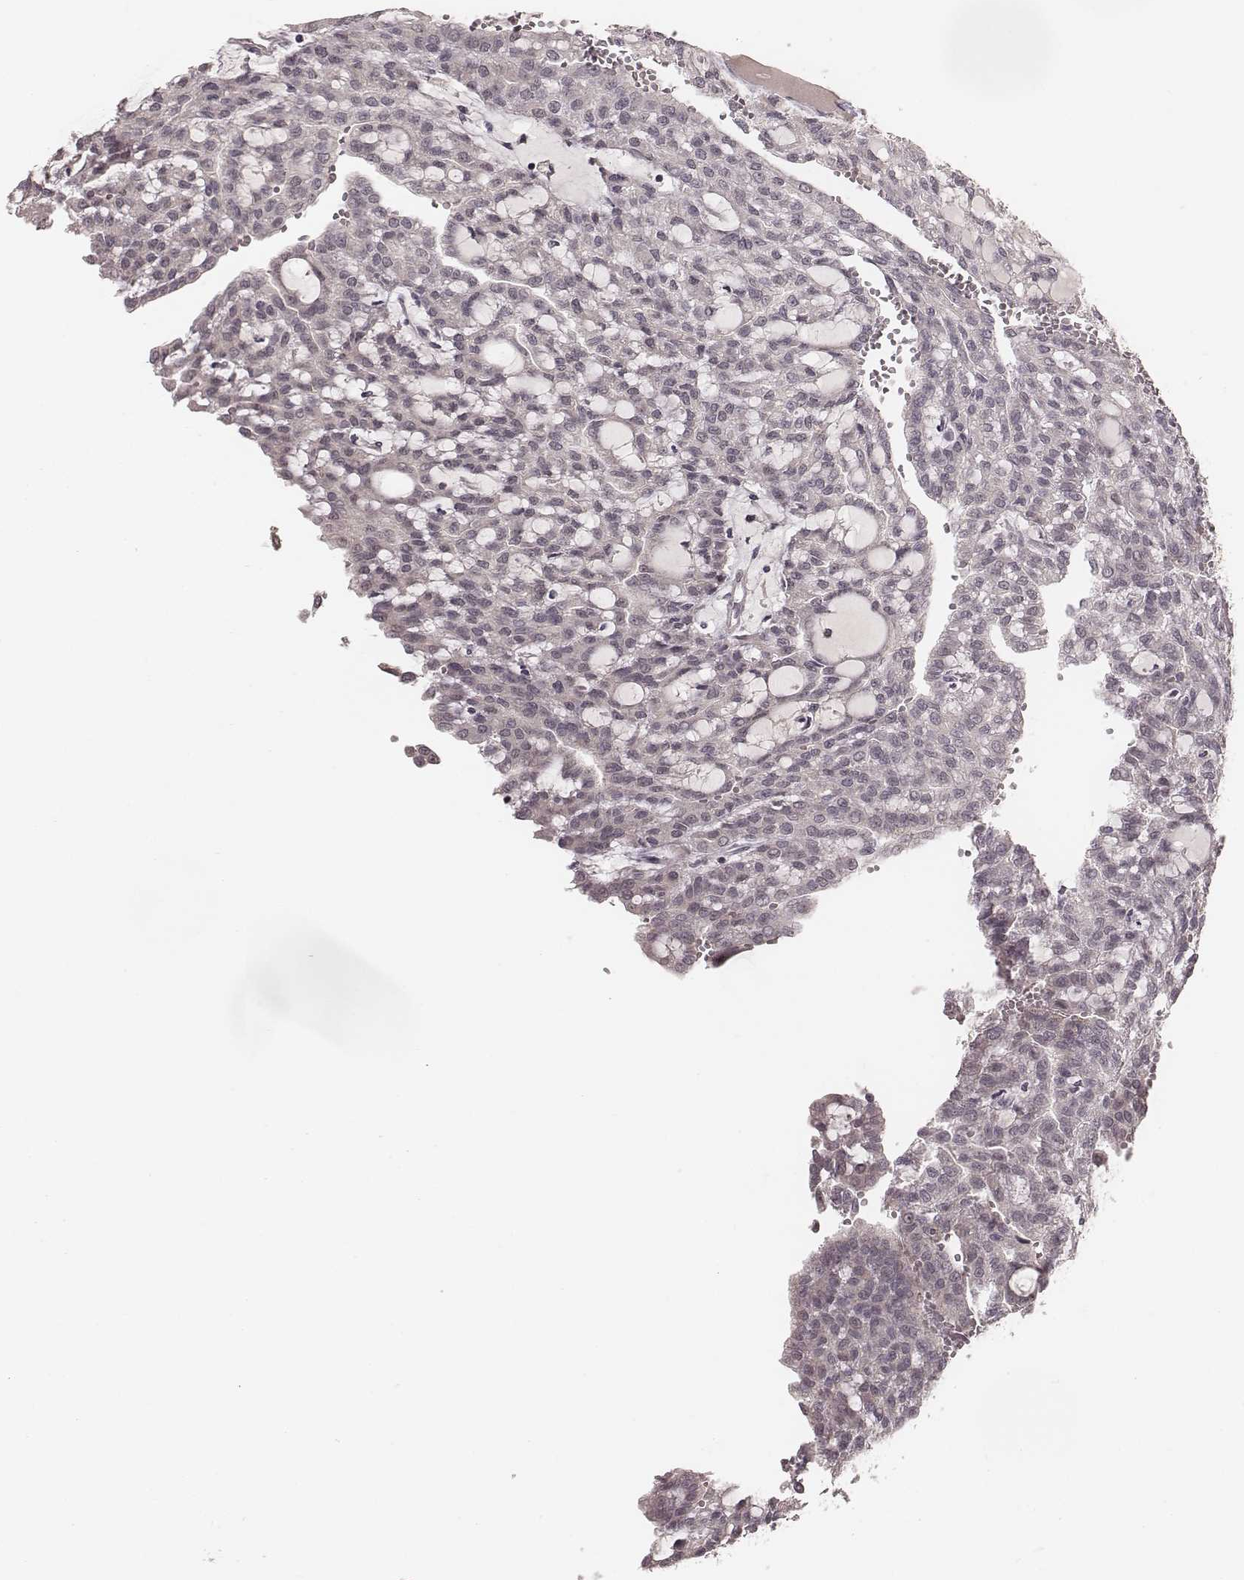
{"staining": {"intensity": "negative", "quantity": "none", "location": "none"}, "tissue": "renal cancer", "cell_type": "Tumor cells", "image_type": "cancer", "snomed": [{"axis": "morphology", "description": "Adenocarcinoma, NOS"}, {"axis": "topography", "description": "Kidney"}], "caption": "High power microscopy photomicrograph of an IHC micrograph of renal adenocarcinoma, revealing no significant positivity in tumor cells.", "gene": "LY6K", "patient": {"sex": "male", "age": 63}}